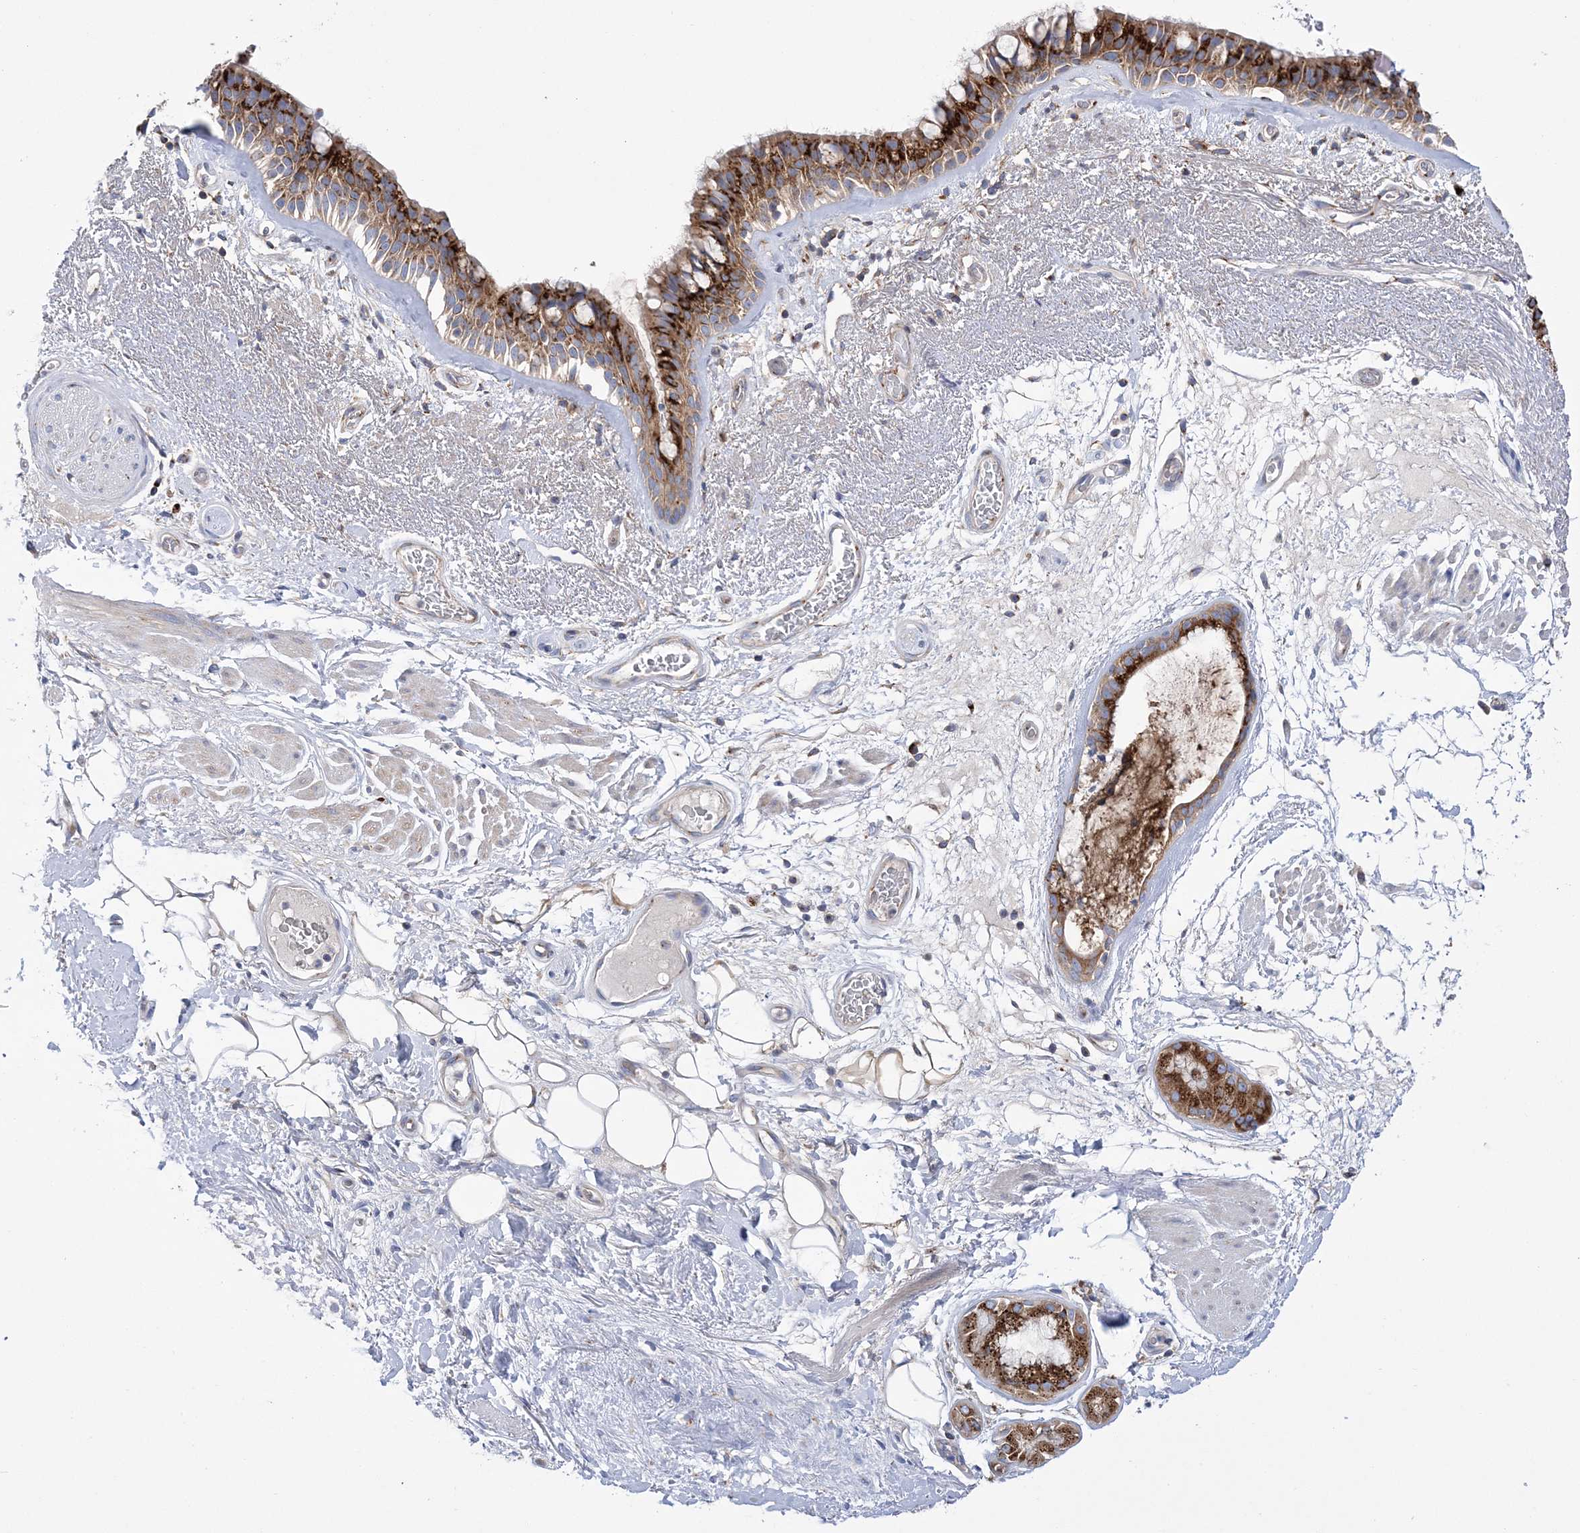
{"staining": {"intensity": "strong", "quantity": ">75%", "location": "cytoplasmic/membranous"}, "tissue": "bronchus", "cell_type": "Respiratory epithelial cells", "image_type": "normal", "snomed": [{"axis": "morphology", "description": "Normal tissue, NOS"}, {"axis": "morphology", "description": "Squamous cell carcinoma, NOS"}, {"axis": "topography", "description": "Lymph node"}, {"axis": "topography", "description": "Bronchus"}, {"axis": "topography", "description": "Lung"}], "caption": "Immunohistochemical staining of normal bronchus reveals >75% levels of strong cytoplasmic/membranous protein staining in about >75% of respiratory epithelial cells.", "gene": "COPB2", "patient": {"sex": "male", "age": 66}}